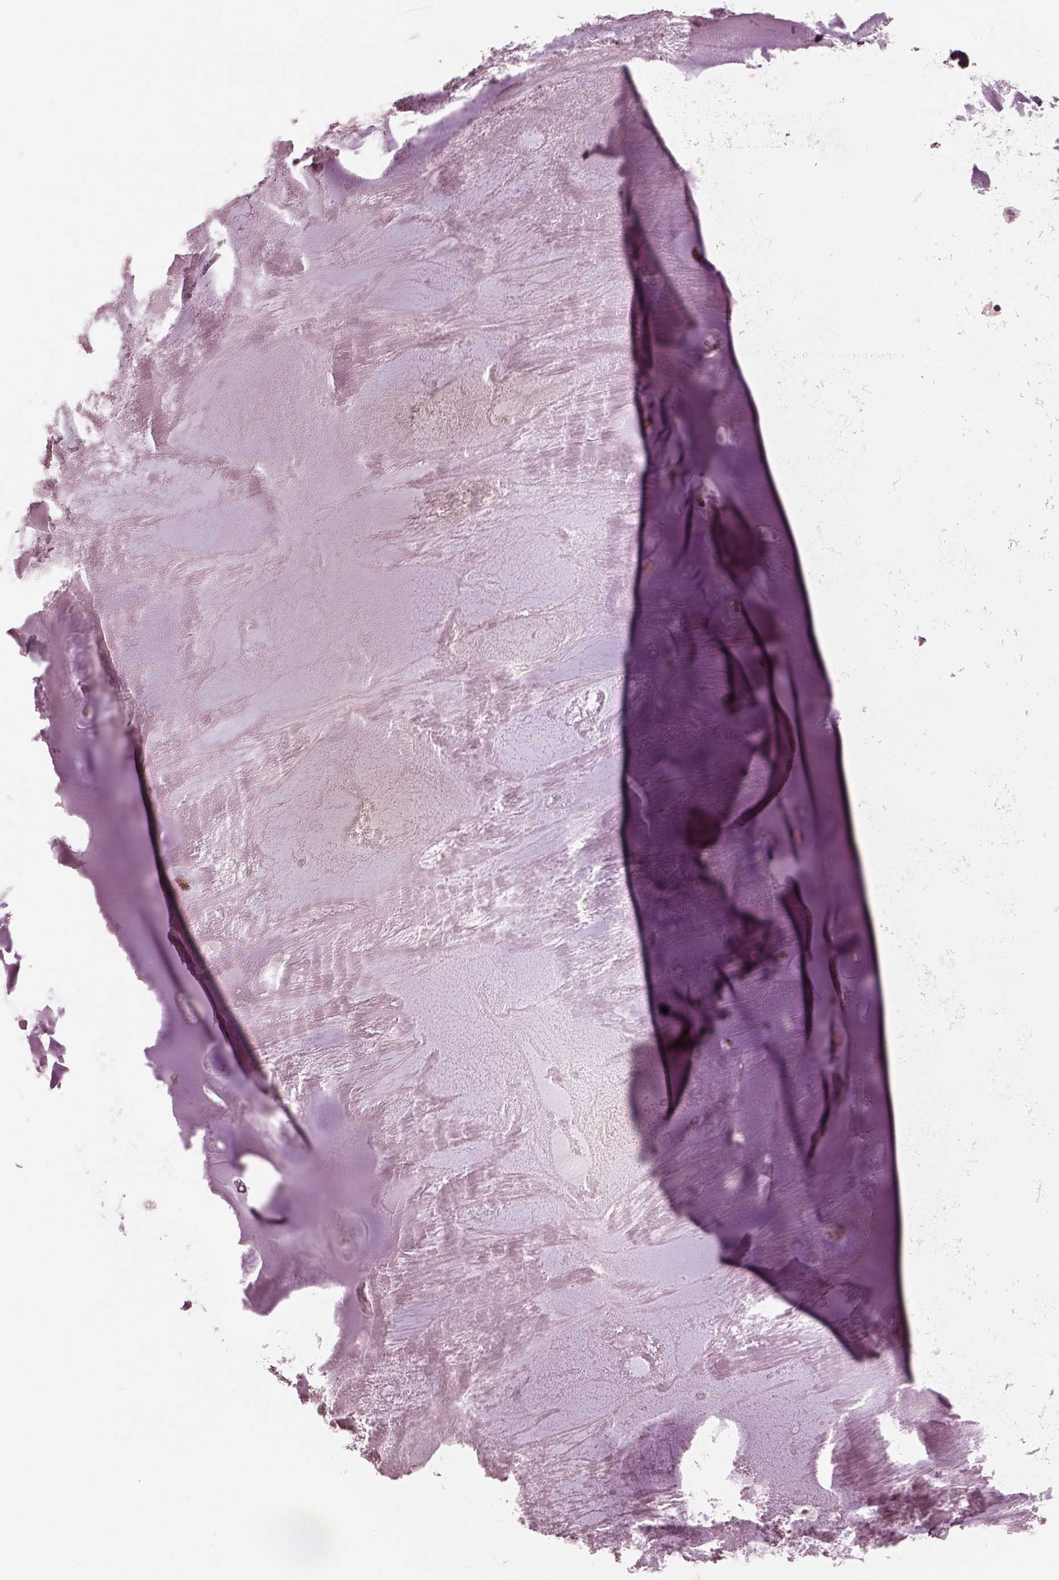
{"staining": {"intensity": "negative", "quantity": "none", "location": "none"}, "tissue": "soft tissue", "cell_type": "Chondrocytes", "image_type": "normal", "snomed": [{"axis": "morphology", "description": "Normal tissue, NOS"}, {"axis": "morphology", "description": "Squamous cell carcinoma, NOS"}, {"axis": "topography", "description": "Cartilage tissue"}, {"axis": "topography", "description": "Lung"}], "caption": "This is a photomicrograph of IHC staining of unremarkable soft tissue, which shows no positivity in chondrocytes.", "gene": "PRKACG", "patient": {"sex": "male", "age": 66}}